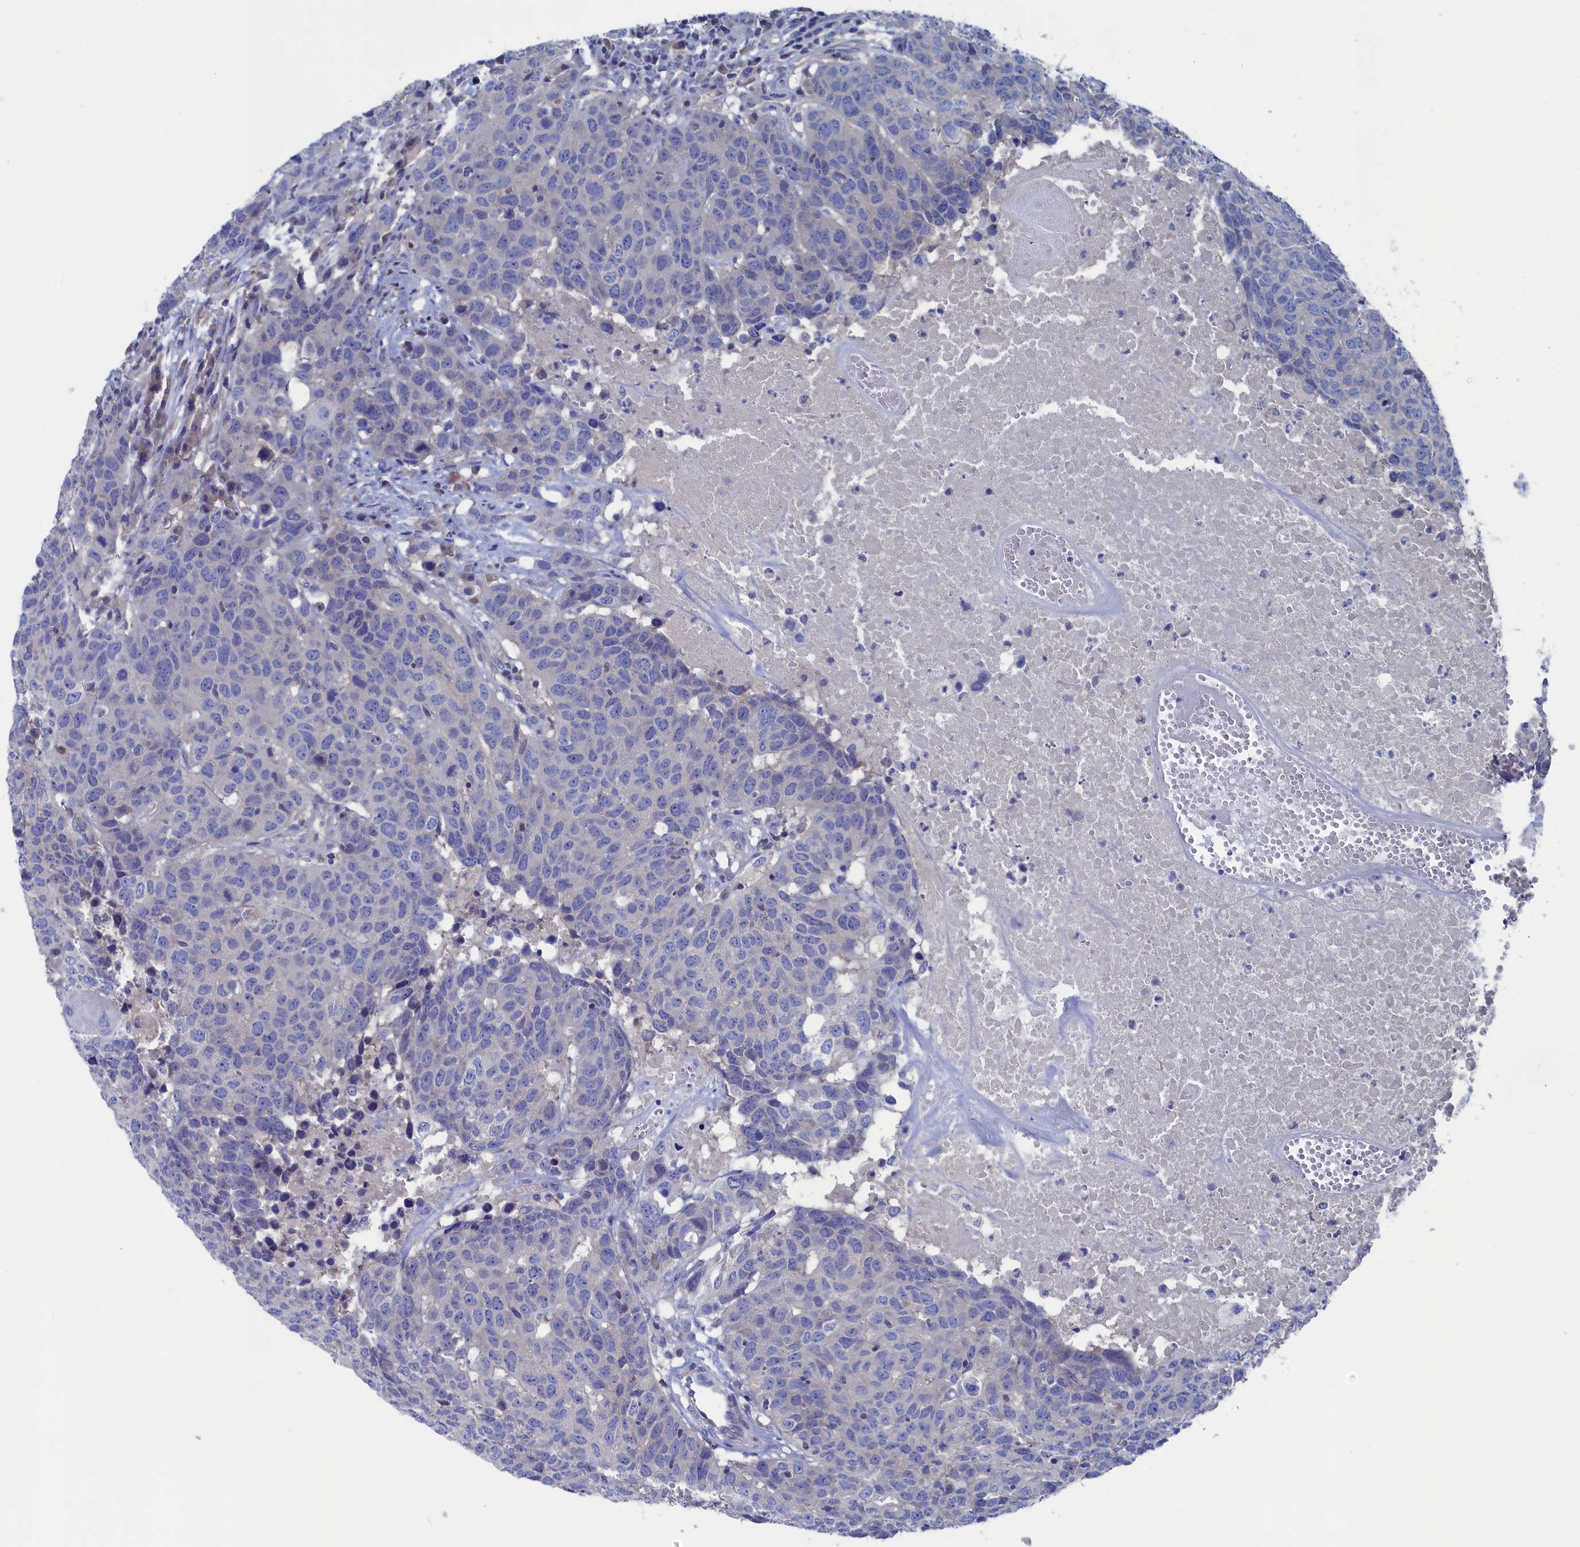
{"staining": {"intensity": "negative", "quantity": "none", "location": "none"}, "tissue": "head and neck cancer", "cell_type": "Tumor cells", "image_type": "cancer", "snomed": [{"axis": "morphology", "description": "Squamous cell carcinoma, NOS"}, {"axis": "topography", "description": "Head-Neck"}], "caption": "The photomicrograph demonstrates no staining of tumor cells in head and neck squamous cell carcinoma. (DAB immunohistochemistry (IHC) visualized using brightfield microscopy, high magnification).", "gene": "CEND1", "patient": {"sex": "male", "age": 66}}